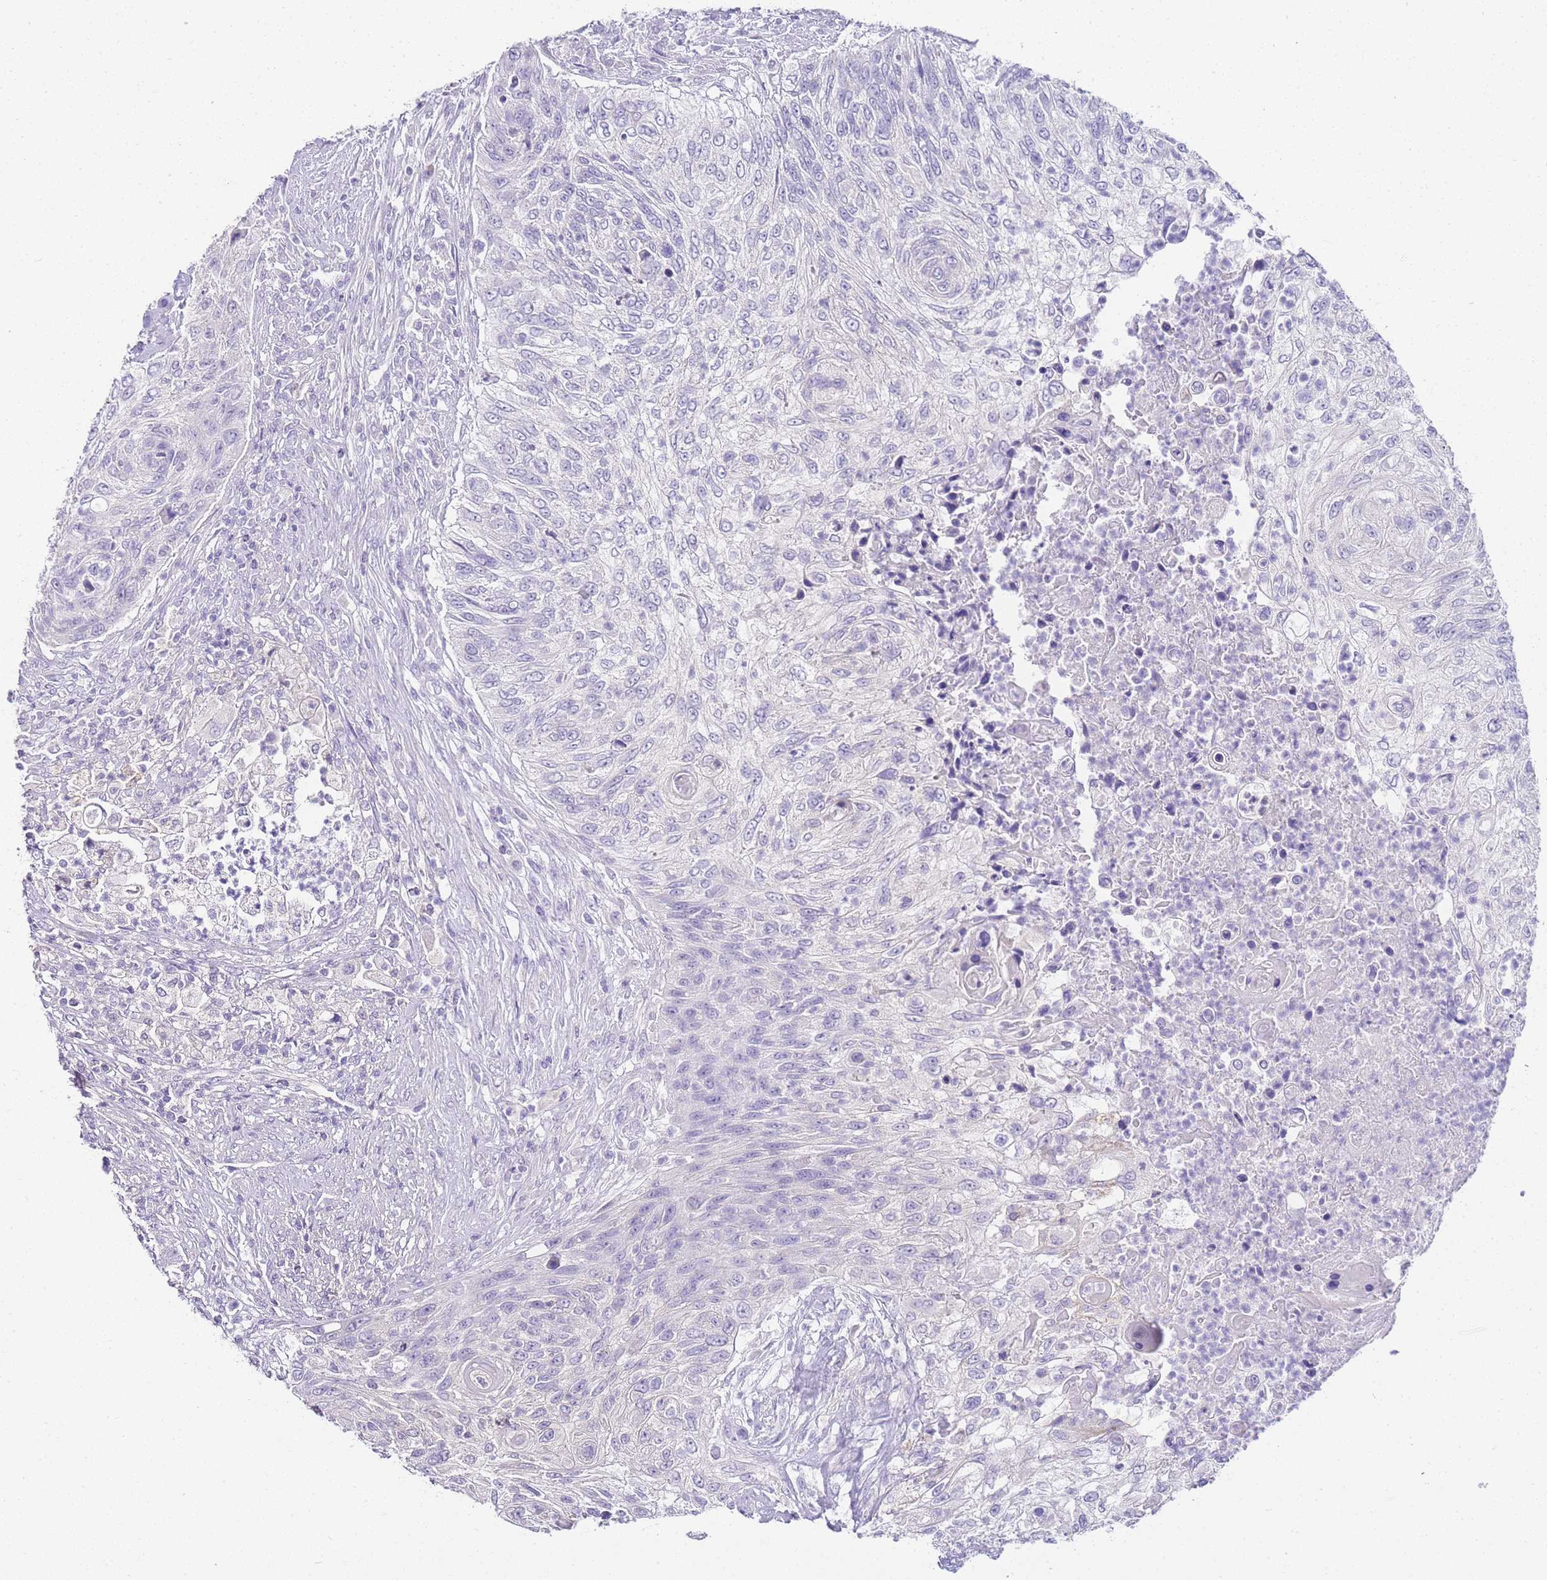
{"staining": {"intensity": "negative", "quantity": "none", "location": "none"}, "tissue": "urothelial cancer", "cell_type": "Tumor cells", "image_type": "cancer", "snomed": [{"axis": "morphology", "description": "Urothelial carcinoma, High grade"}, {"axis": "topography", "description": "Urinary bladder"}], "caption": "A high-resolution image shows immunohistochemistry staining of urothelial cancer, which displays no significant staining in tumor cells.", "gene": "DPP4", "patient": {"sex": "female", "age": 60}}